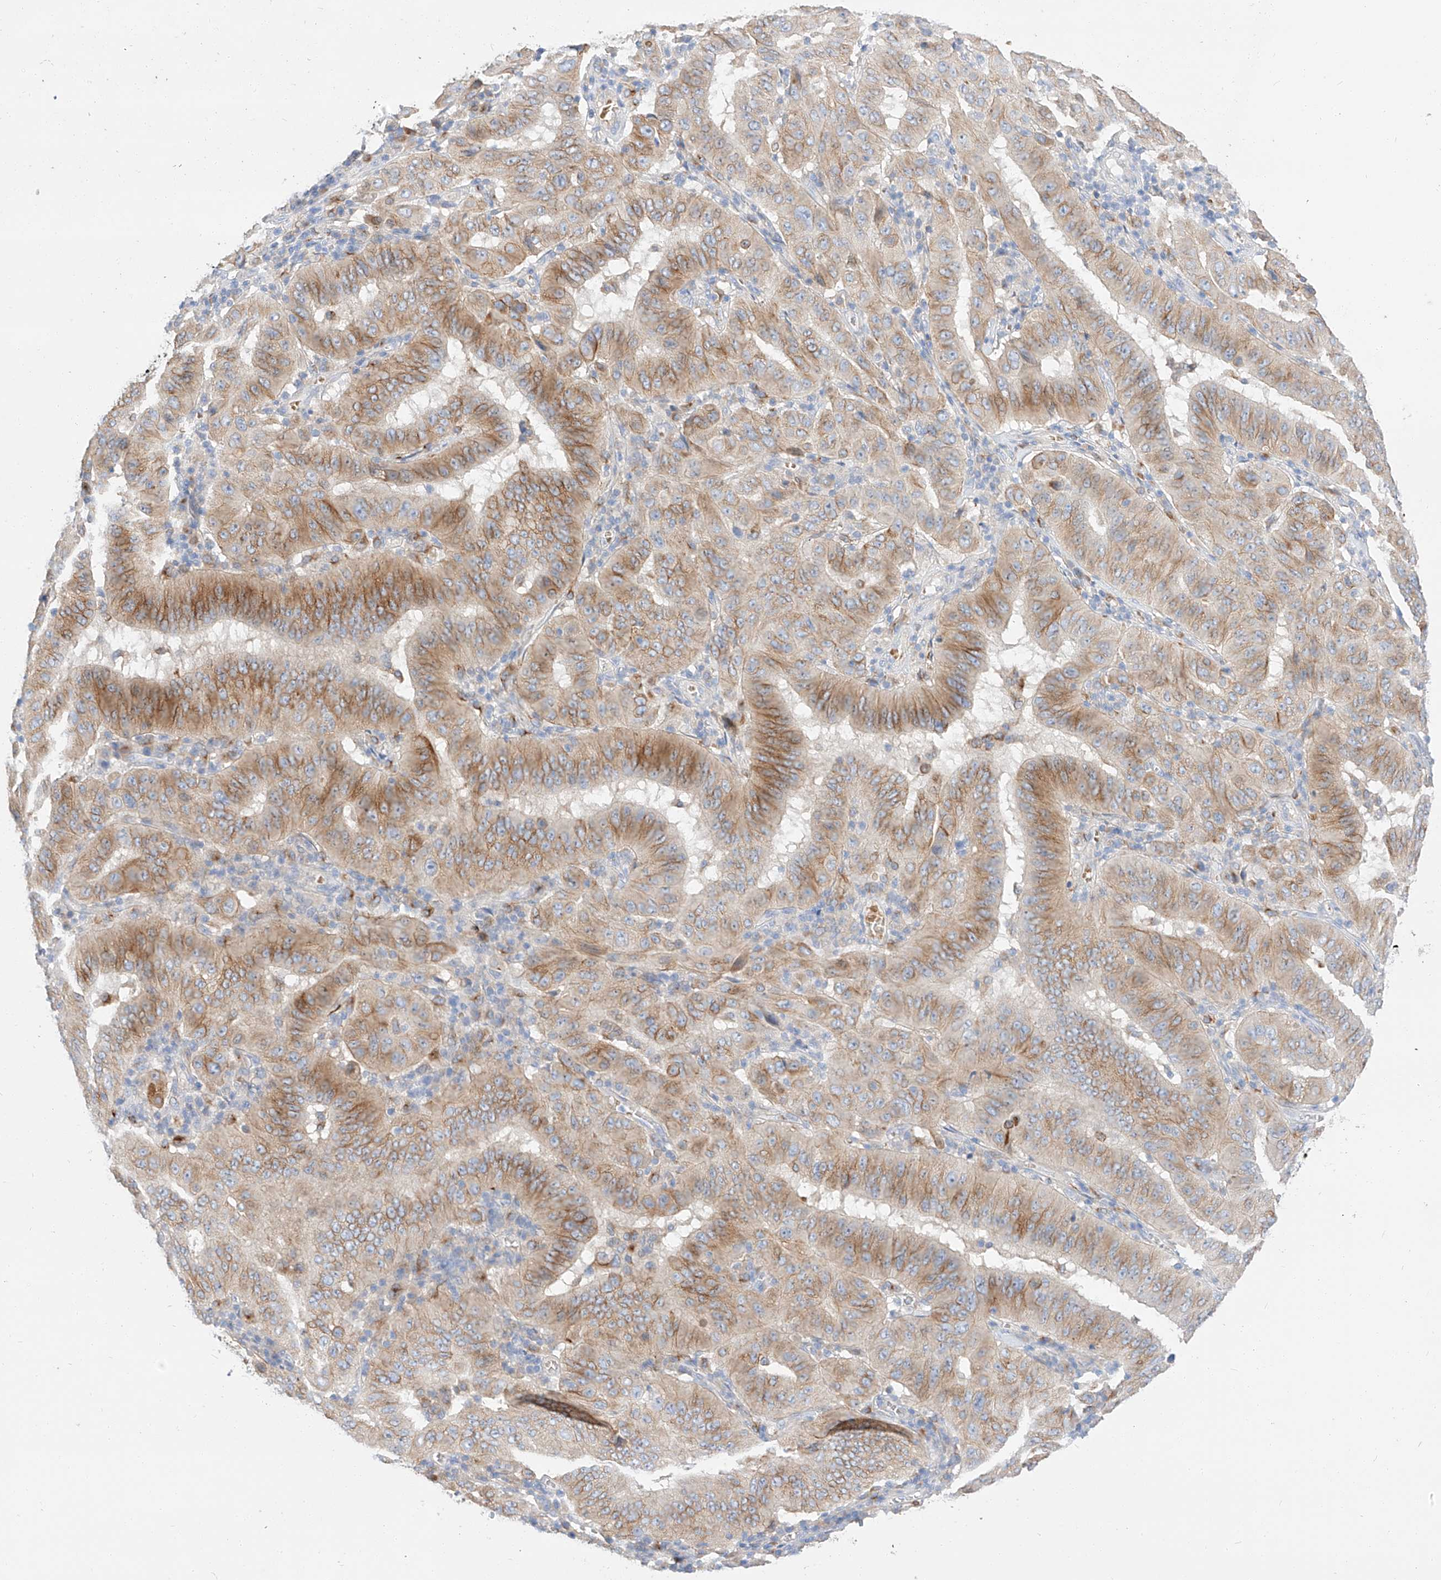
{"staining": {"intensity": "moderate", "quantity": ">75%", "location": "cytoplasmic/membranous"}, "tissue": "pancreatic cancer", "cell_type": "Tumor cells", "image_type": "cancer", "snomed": [{"axis": "morphology", "description": "Adenocarcinoma, NOS"}, {"axis": "topography", "description": "Pancreas"}], "caption": "Pancreatic cancer (adenocarcinoma) stained with DAB (3,3'-diaminobenzidine) immunohistochemistry (IHC) reveals medium levels of moderate cytoplasmic/membranous staining in approximately >75% of tumor cells.", "gene": "MAP7", "patient": {"sex": "male", "age": 63}}